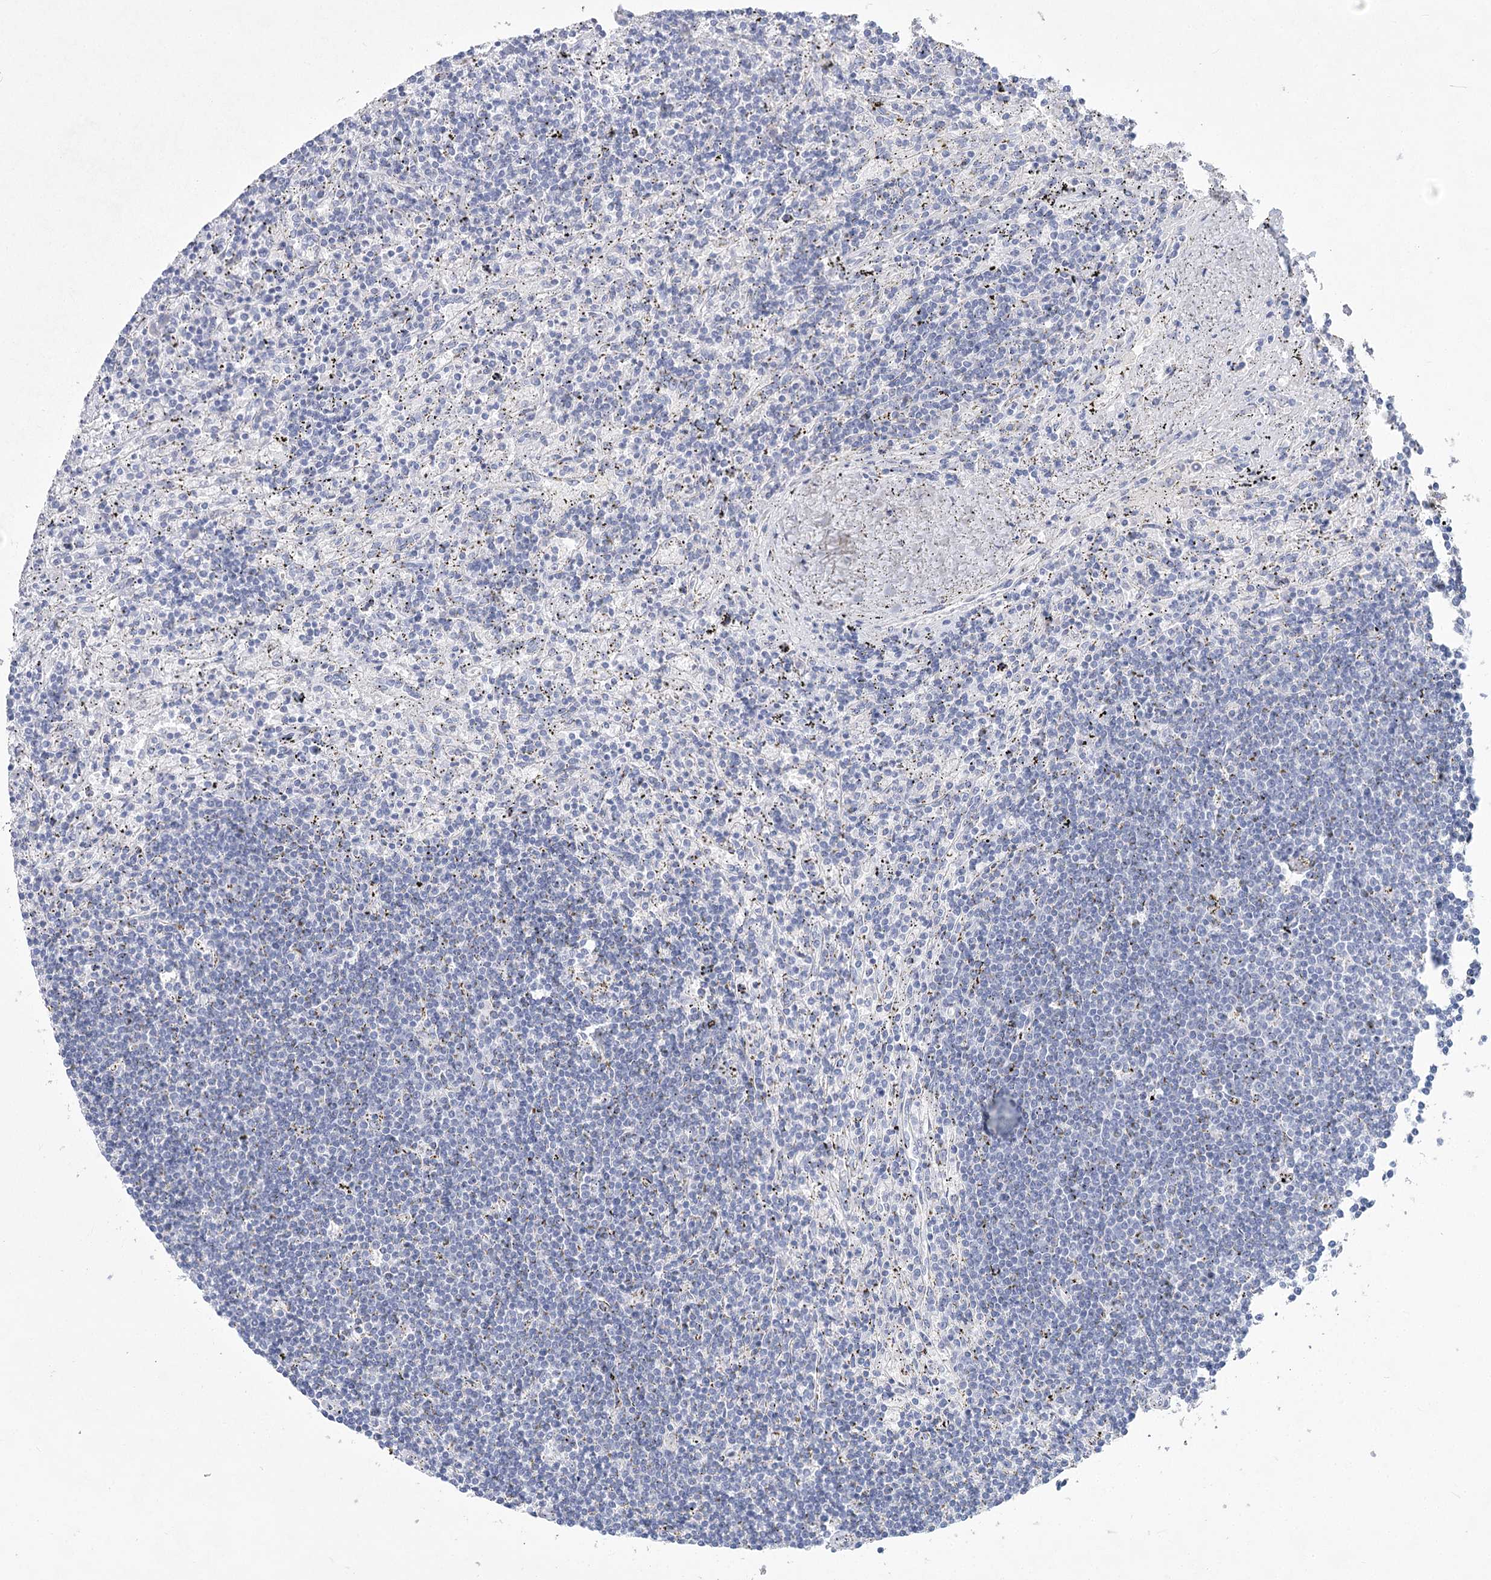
{"staining": {"intensity": "negative", "quantity": "none", "location": "none"}, "tissue": "lymphoma", "cell_type": "Tumor cells", "image_type": "cancer", "snomed": [{"axis": "morphology", "description": "Malignant lymphoma, non-Hodgkin's type, Low grade"}, {"axis": "topography", "description": "Spleen"}], "caption": "The photomicrograph demonstrates no significant positivity in tumor cells of malignant lymphoma, non-Hodgkin's type (low-grade). (Immunohistochemistry, brightfield microscopy, high magnification).", "gene": "WDR74", "patient": {"sex": "male", "age": 76}}